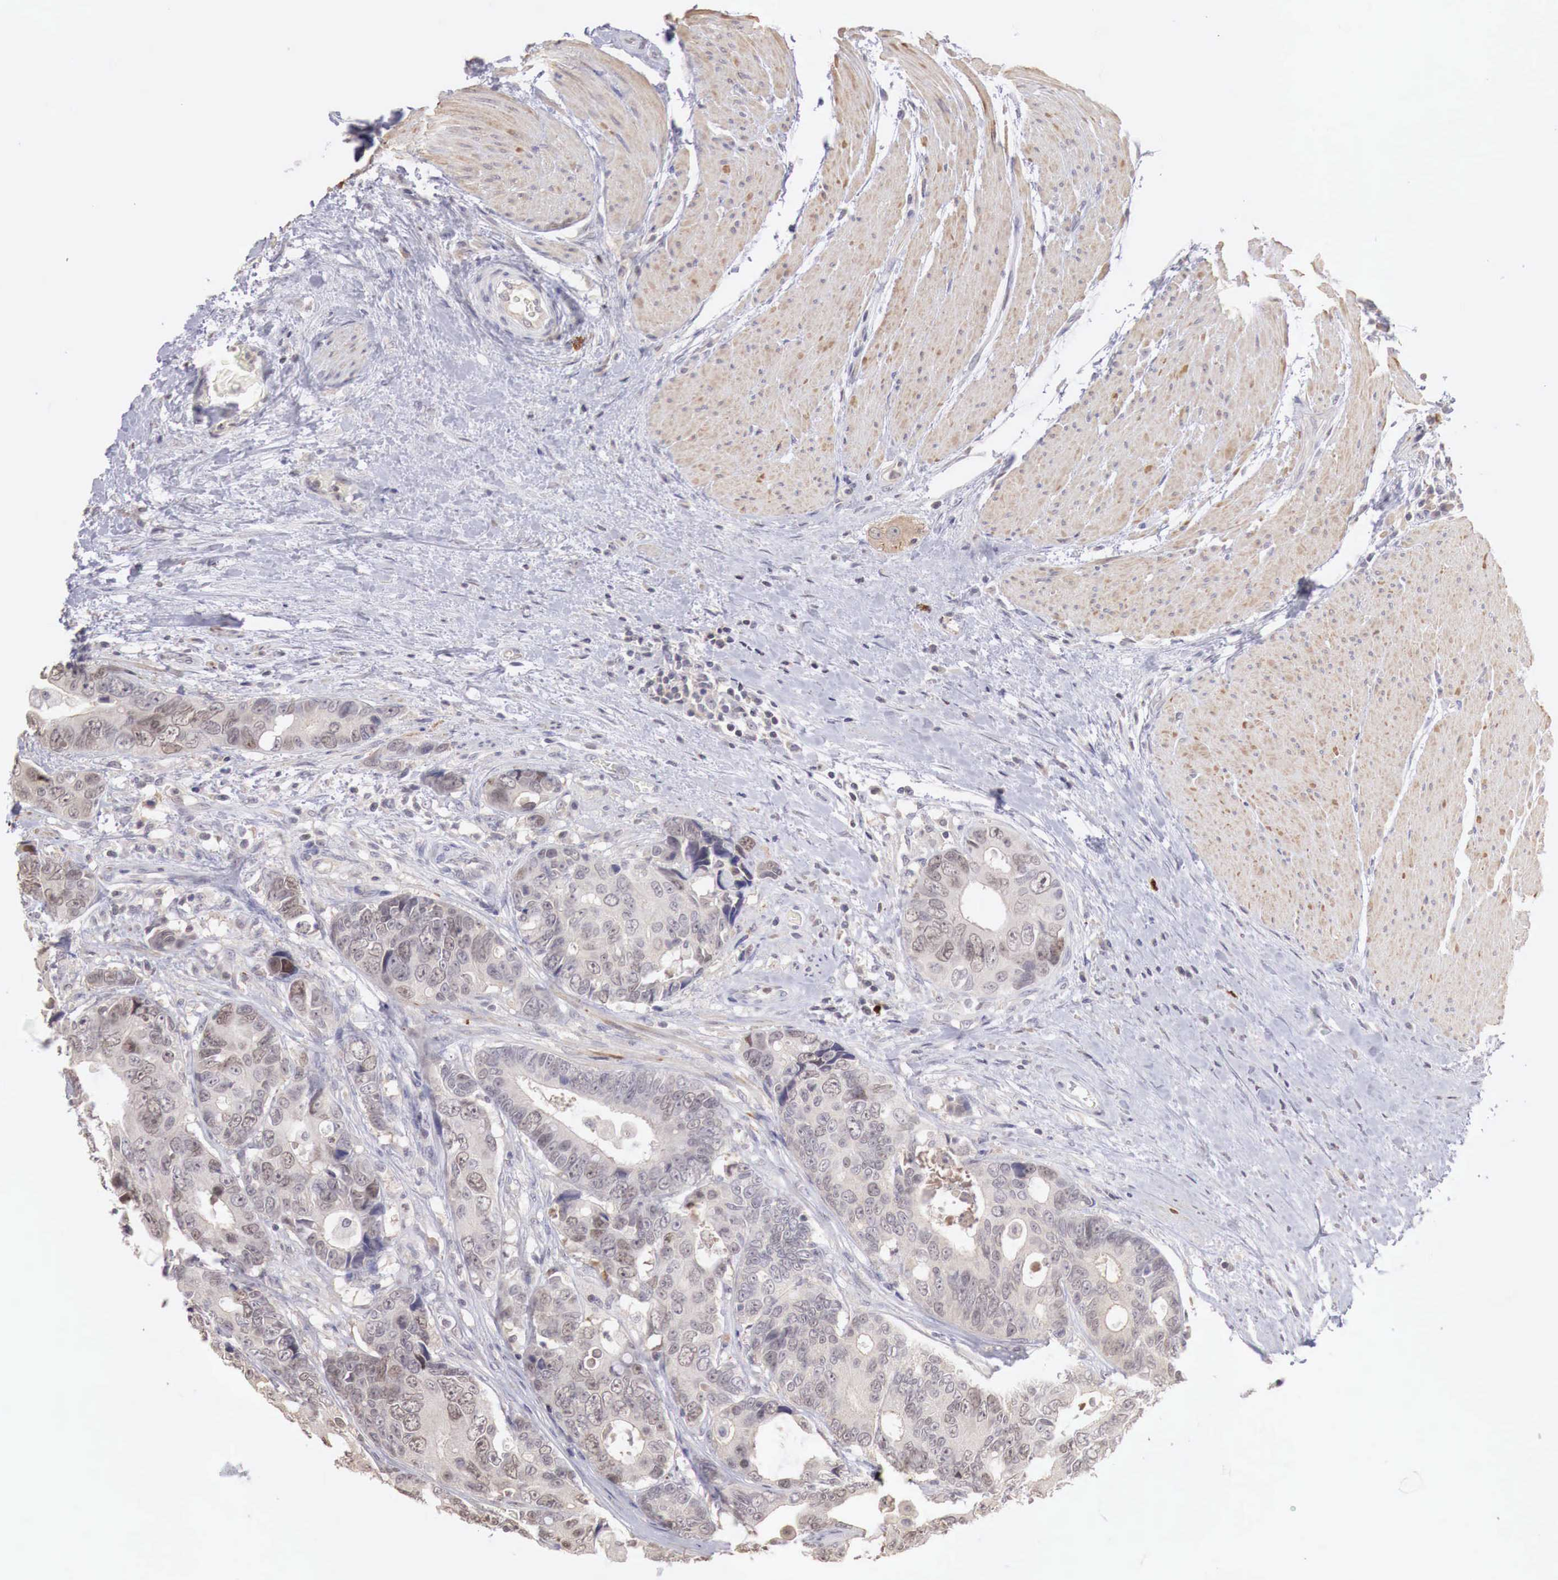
{"staining": {"intensity": "weak", "quantity": ">75%", "location": "cytoplasmic/membranous"}, "tissue": "colorectal cancer", "cell_type": "Tumor cells", "image_type": "cancer", "snomed": [{"axis": "morphology", "description": "Adenocarcinoma, NOS"}, {"axis": "topography", "description": "Rectum"}], "caption": "The immunohistochemical stain labels weak cytoplasmic/membranous expression in tumor cells of colorectal adenocarcinoma tissue. The protein of interest is shown in brown color, while the nuclei are stained blue.", "gene": "TBC1D9", "patient": {"sex": "female", "age": 67}}